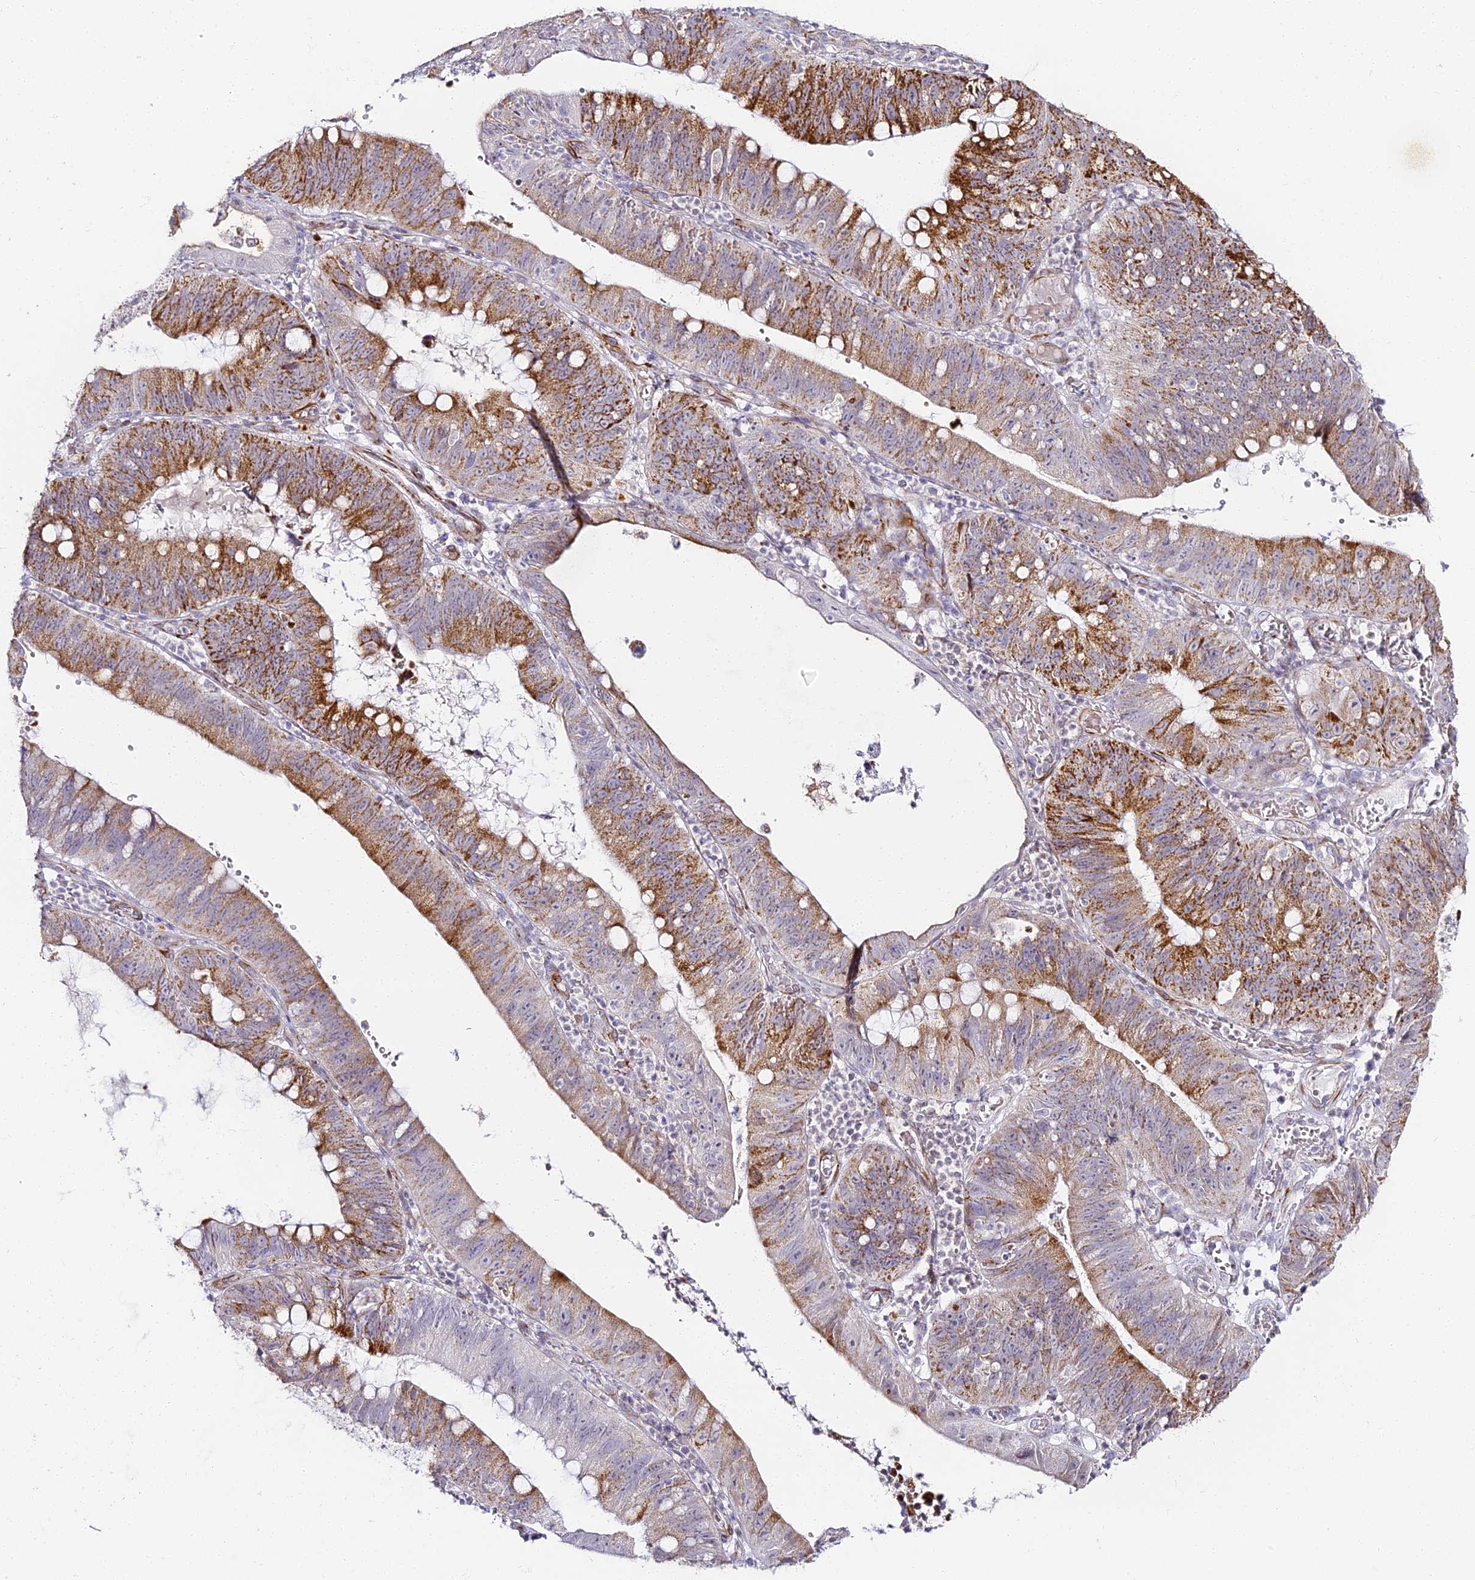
{"staining": {"intensity": "strong", "quantity": ">75%", "location": "cytoplasmic/membranous"}, "tissue": "stomach cancer", "cell_type": "Tumor cells", "image_type": "cancer", "snomed": [{"axis": "morphology", "description": "Adenocarcinoma, NOS"}, {"axis": "topography", "description": "Stomach"}], "caption": "Stomach cancer (adenocarcinoma) tissue exhibits strong cytoplasmic/membranous positivity in about >75% of tumor cells", "gene": "ALPG", "patient": {"sex": "male", "age": 59}}